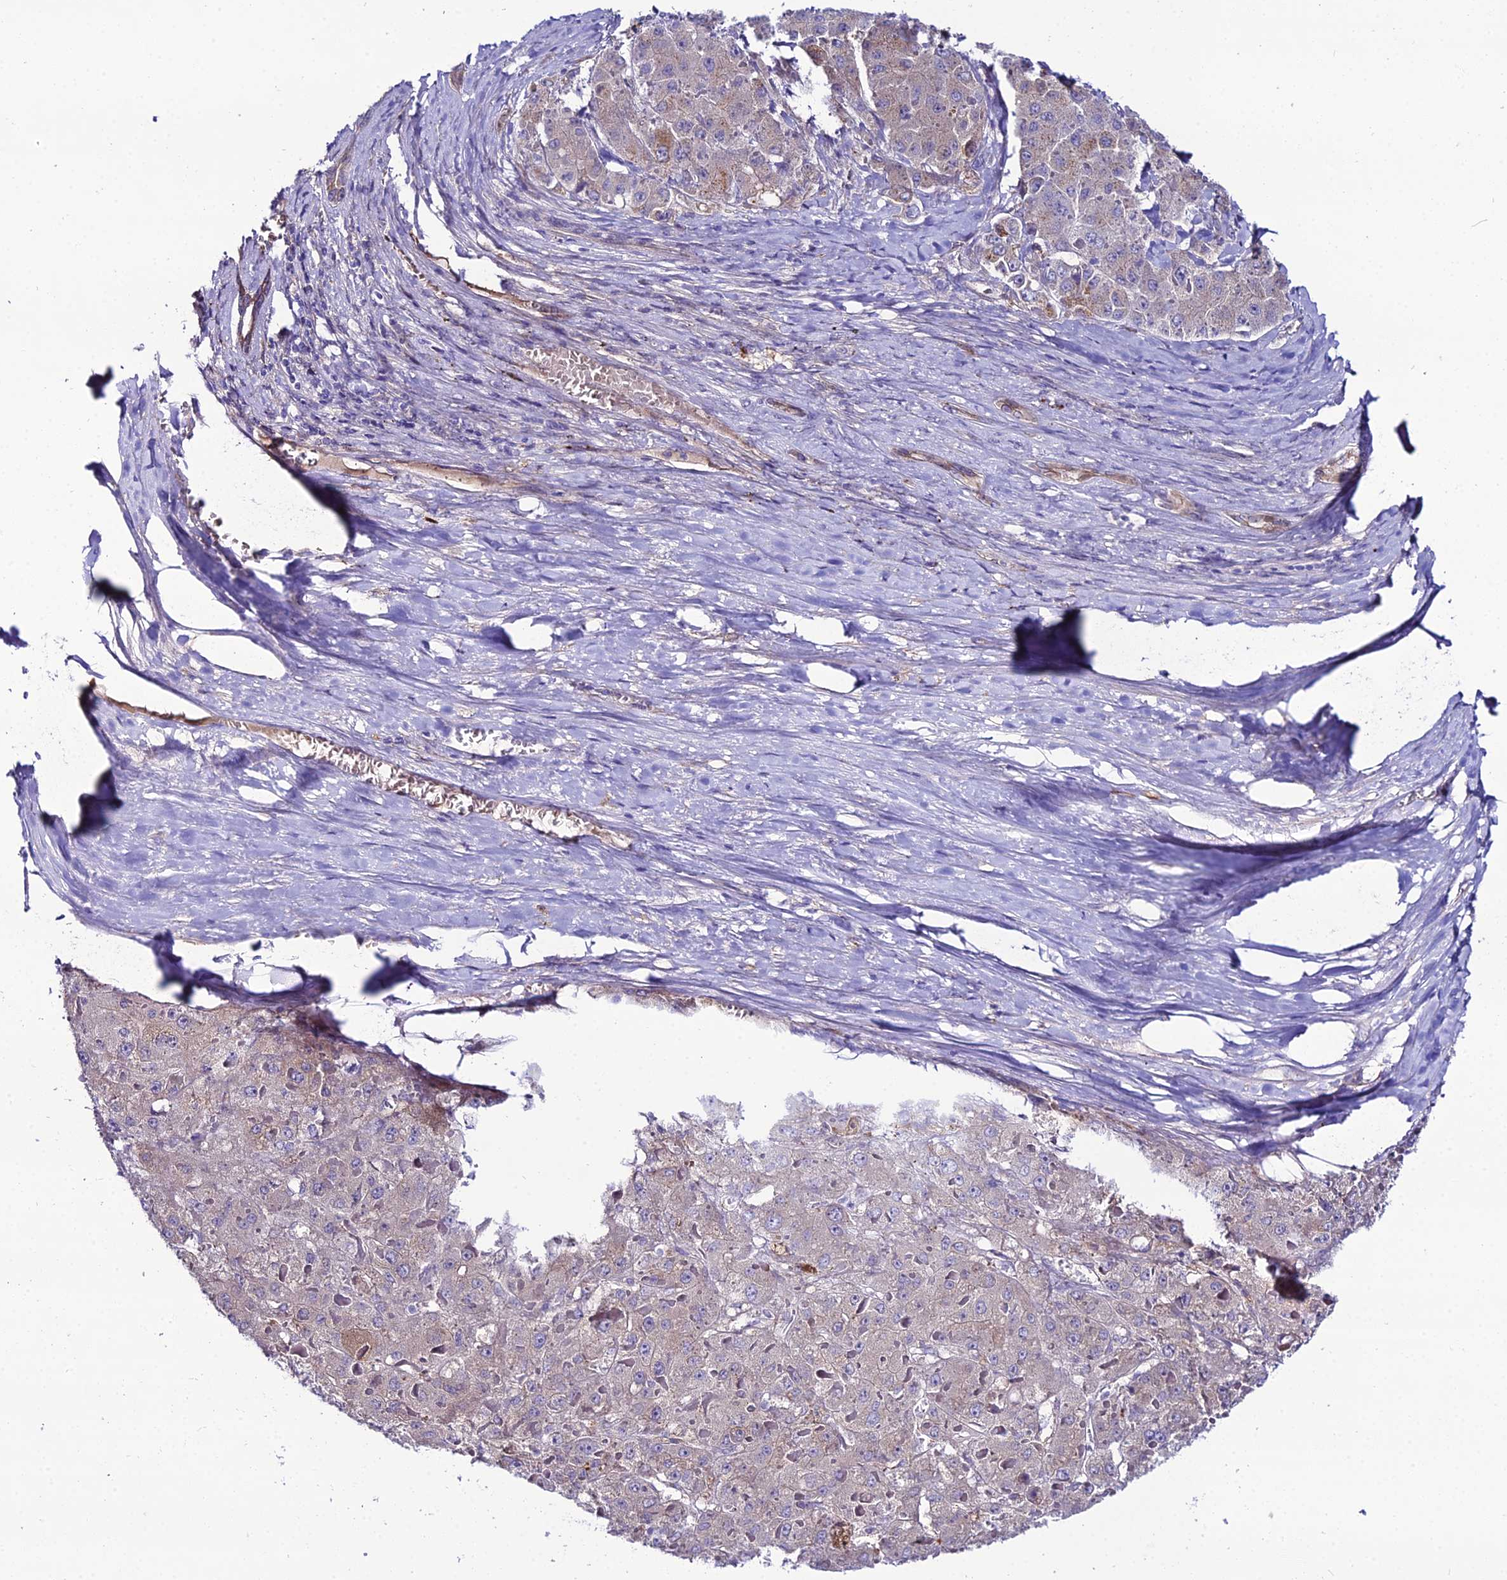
{"staining": {"intensity": "negative", "quantity": "none", "location": "none"}, "tissue": "liver cancer", "cell_type": "Tumor cells", "image_type": "cancer", "snomed": [{"axis": "morphology", "description": "Carcinoma, Hepatocellular, NOS"}, {"axis": "topography", "description": "Liver"}], "caption": "Immunohistochemical staining of liver hepatocellular carcinoma demonstrates no significant expression in tumor cells.", "gene": "MB21D2", "patient": {"sex": "female", "age": 73}}